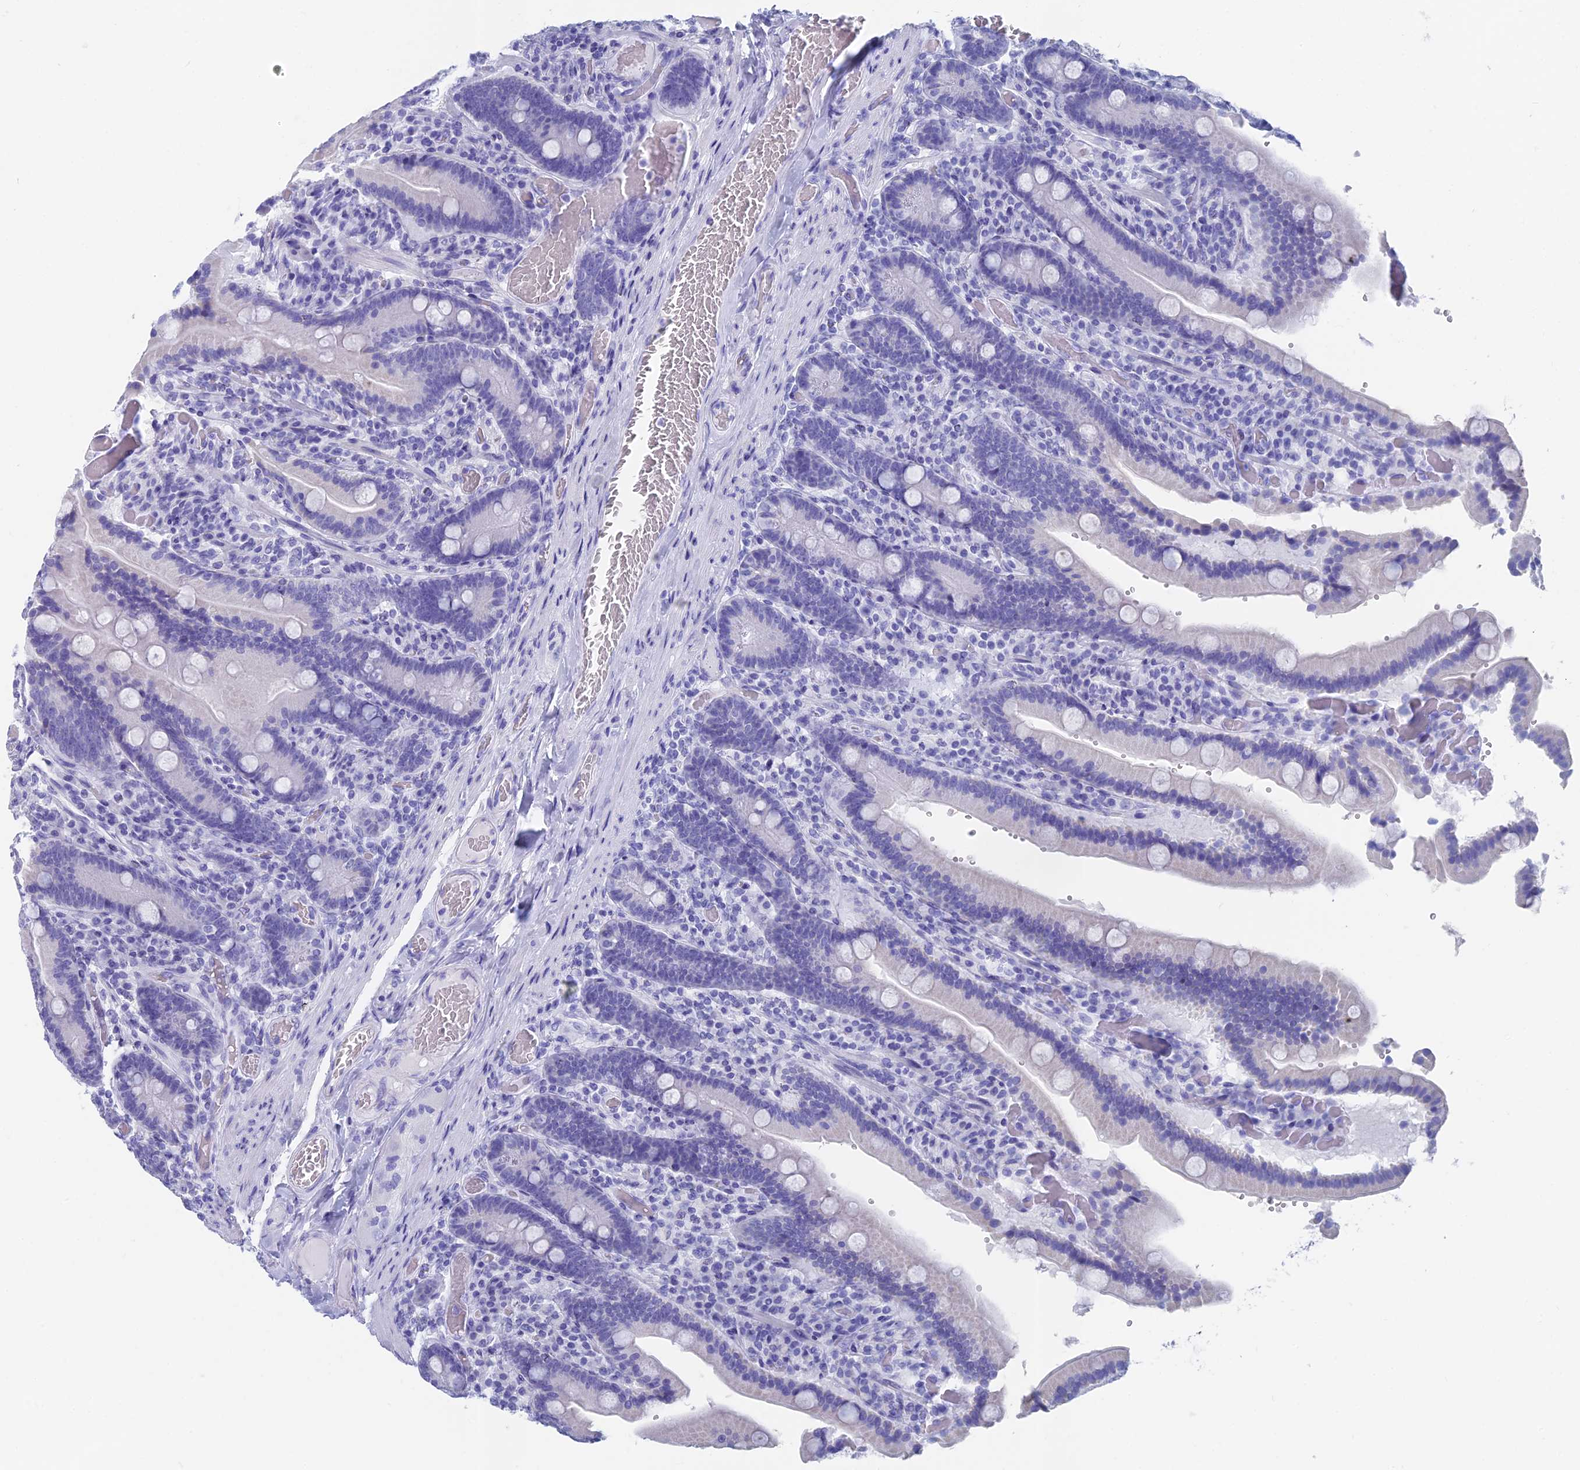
{"staining": {"intensity": "negative", "quantity": "none", "location": "none"}, "tissue": "duodenum", "cell_type": "Glandular cells", "image_type": "normal", "snomed": [{"axis": "morphology", "description": "Normal tissue, NOS"}, {"axis": "topography", "description": "Duodenum"}], "caption": "Immunohistochemistry photomicrograph of unremarkable duodenum stained for a protein (brown), which demonstrates no positivity in glandular cells.", "gene": "CAPS", "patient": {"sex": "female", "age": 62}}